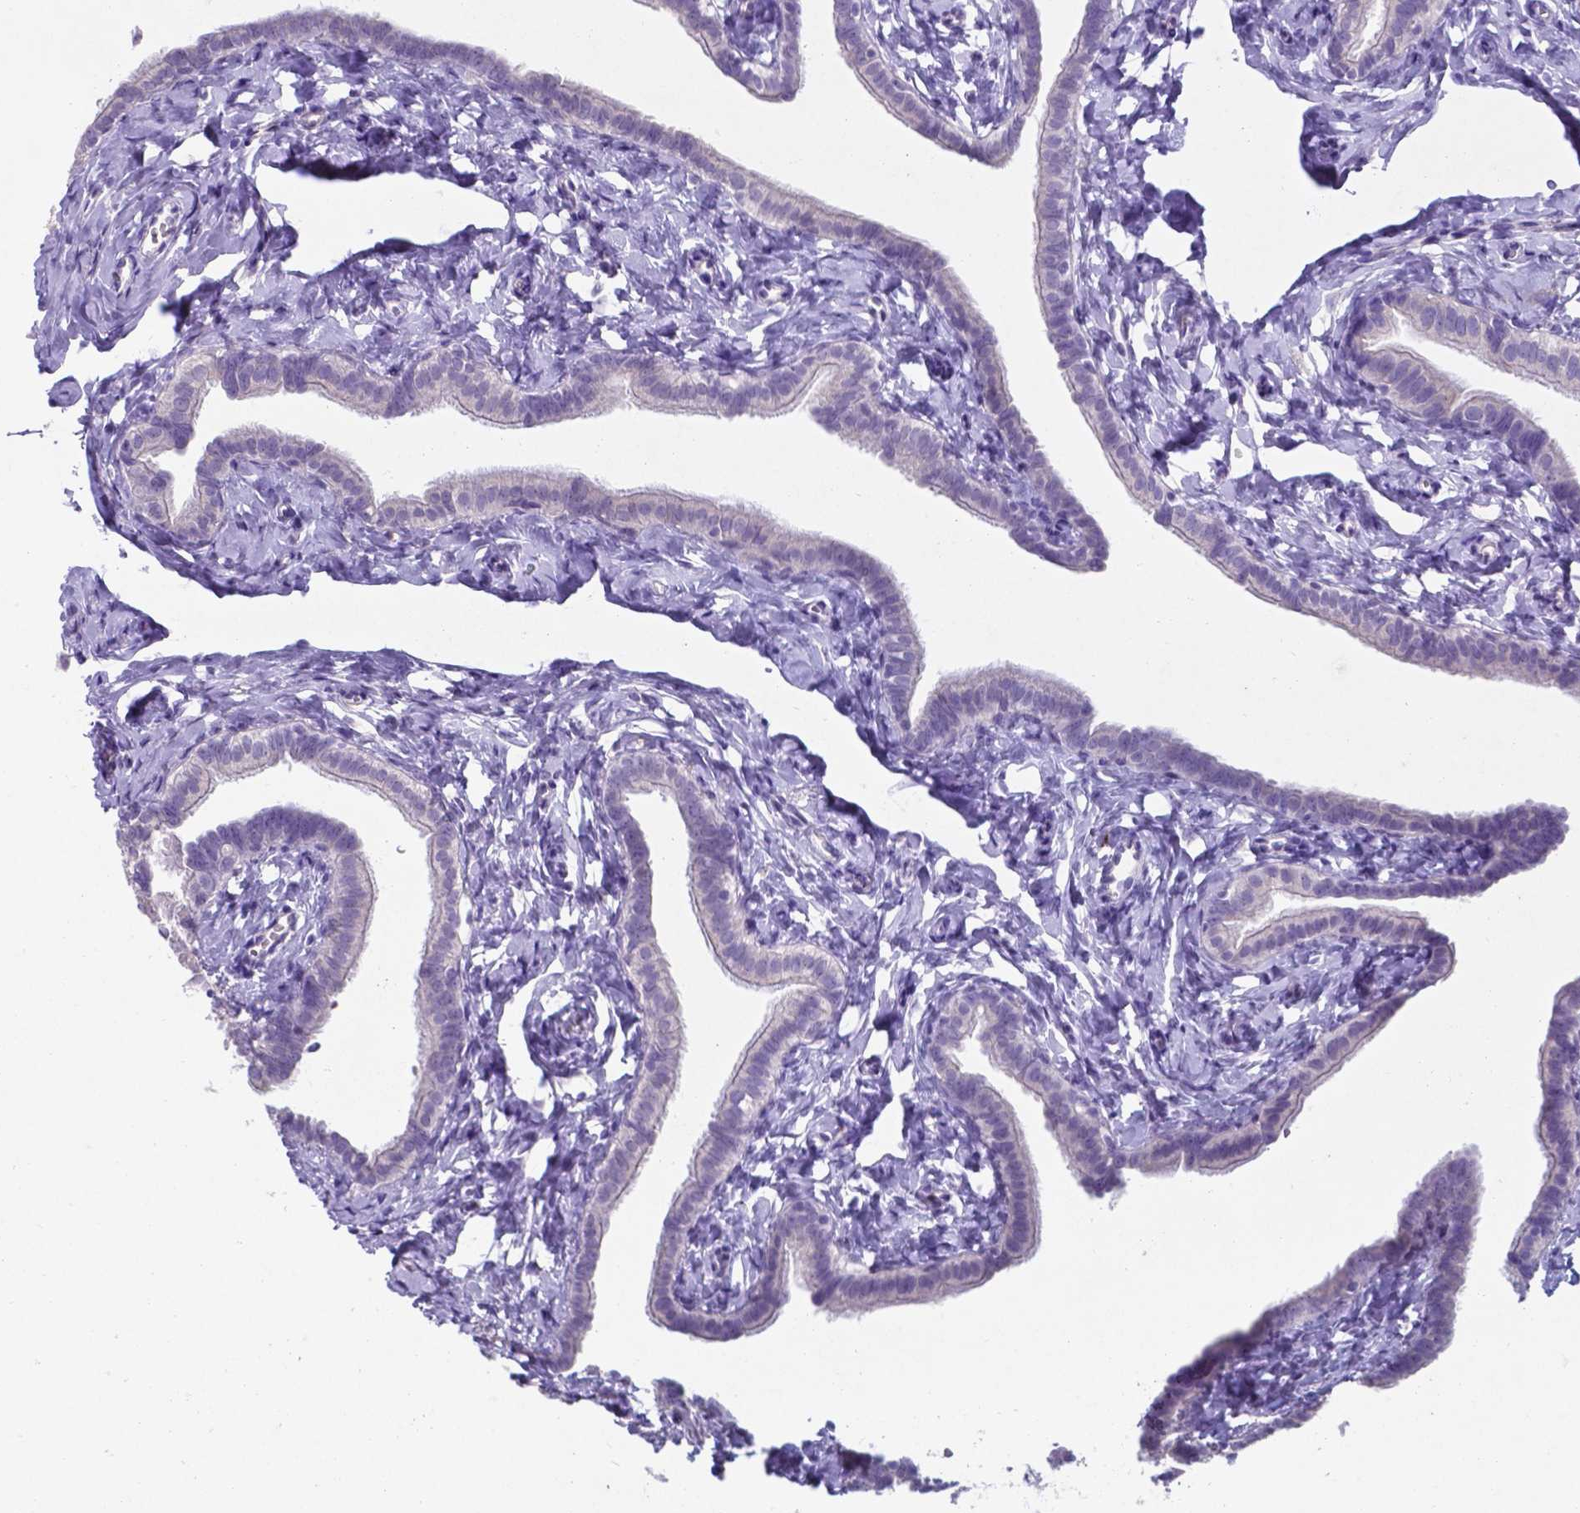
{"staining": {"intensity": "negative", "quantity": "none", "location": "none"}, "tissue": "fallopian tube", "cell_type": "Glandular cells", "image_type": "normal", "snomed": [{"axis": "morphology", "description": "Normal tissue, NOS"}, {"axis": "topography", "description": "Fallopian tube"}], "caption": "Protein analysis of benign fallopian tube shows no significant staining in glandular cells.", "gene": "UBE2J1", "patient": {"sex": "female", "age": 41}}